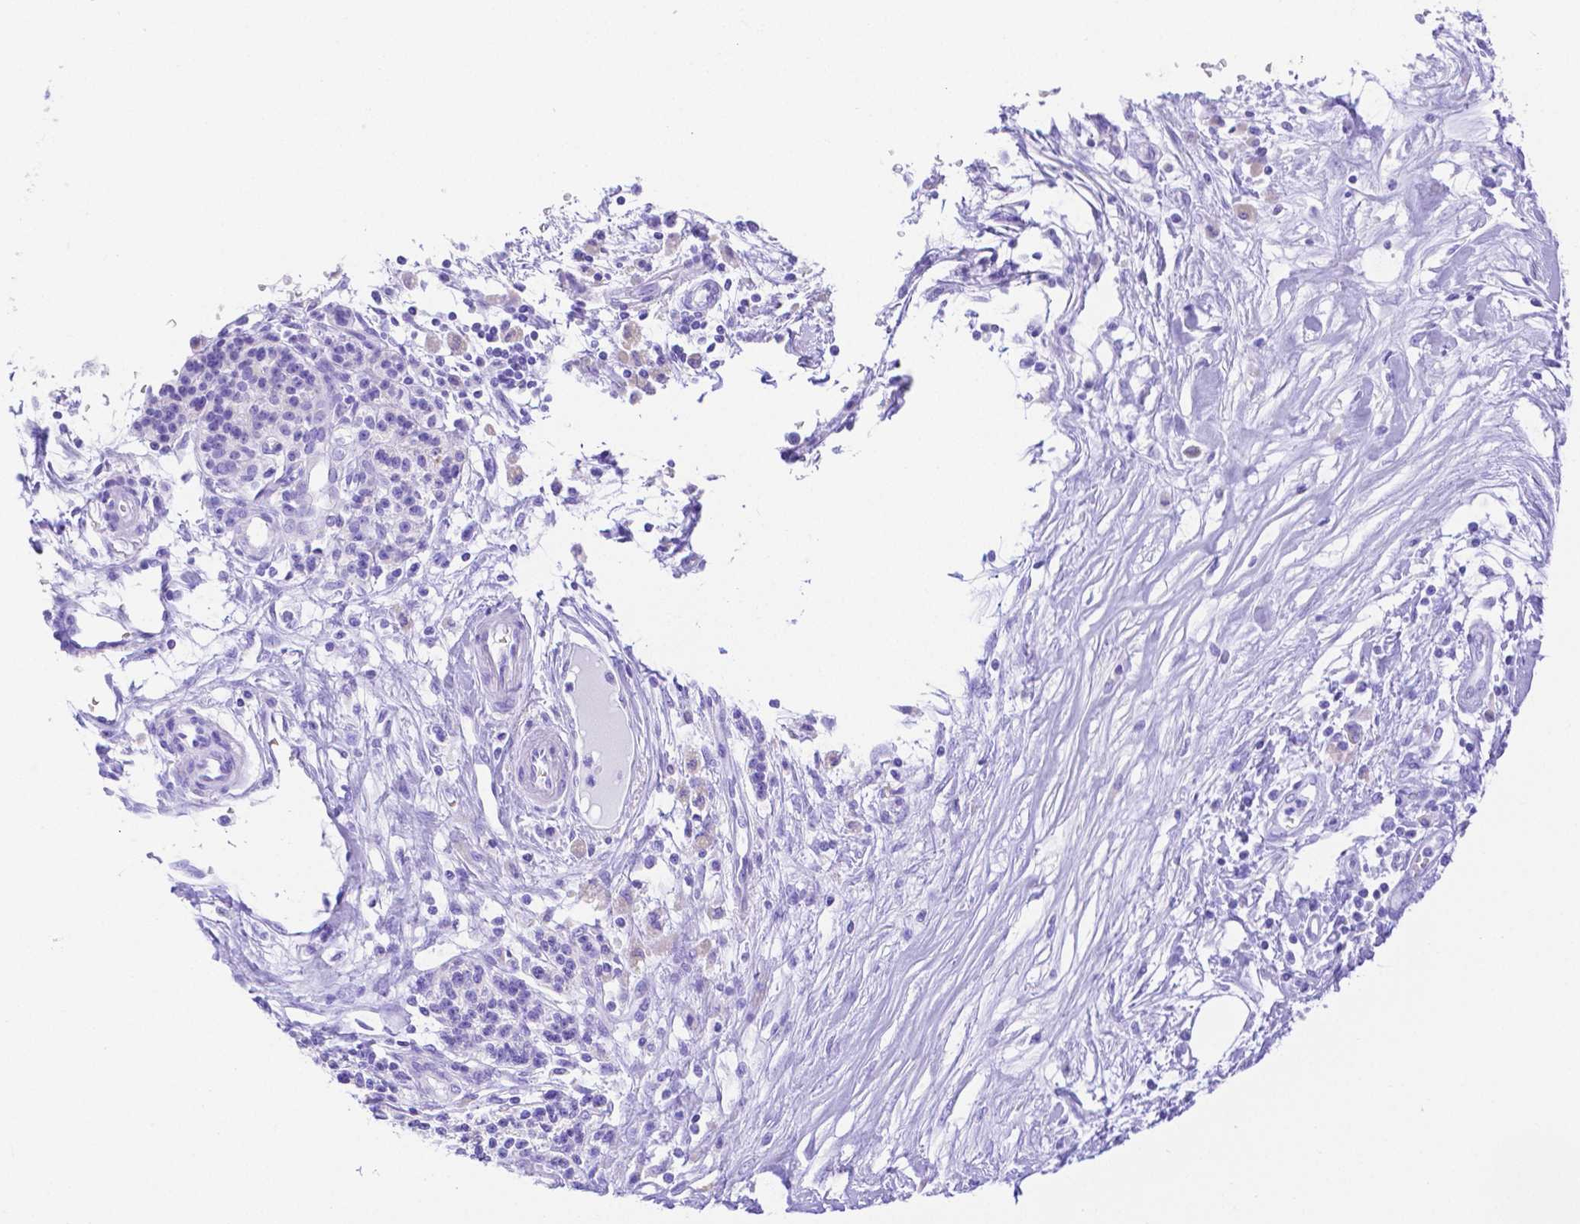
{"staining": {"intensity": "negative", "quantity": "none", "location": "none"}, "tissue": "pancreatic cancer", "cell_type": "Tumor cells", "image_type": "cancer", "snomed": [{"axis": "morphology", "description": "Adenocarcinoma, NOS"}, {"axis": "topography", "description": "Pancreas"}], "caption": "A histopathology image of human pancreatic cancer is negative for staining in tumor cells. Brightfield microscopy of immunohistochemistry stained with DAB (3,3'-diaminobenzidine) (brown) and hematoxylin (blue), captured at high magnification.", "gene": "SMR3A", "patient": {"sex": "female", "age": 77}}